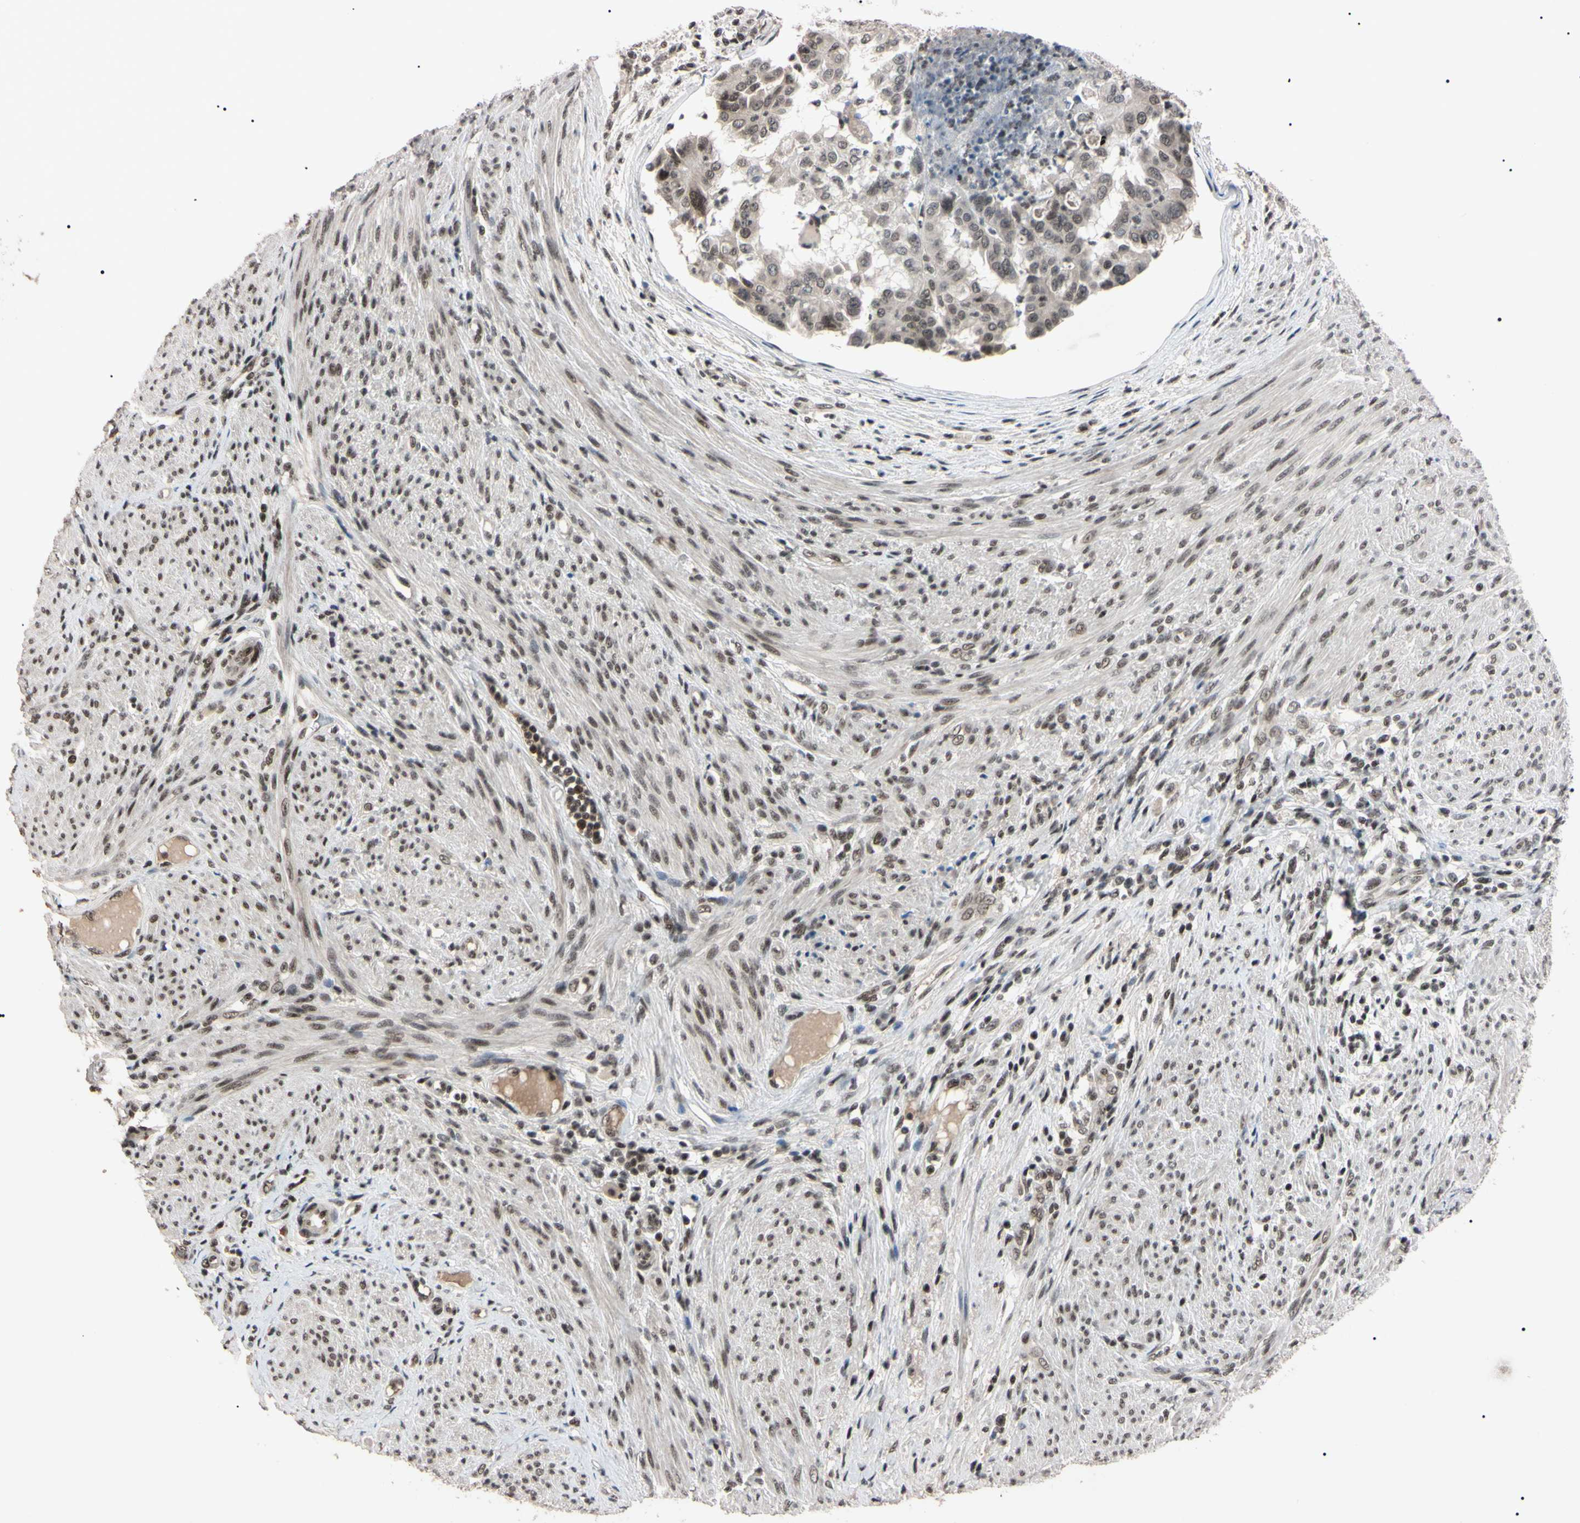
{"staining": {"intensity": "weak", "quantity": ">75%", "location": "nuclear"}, "tissue": "endometrial cancer", "cell_type": "Tumor cells", "image_type": "cancer", "snomed": [{"axis": "morphology", "description": "Adenocarcinoma, NOS"}, {"axis": "topography", "description": "Endometrium"}], "caption": "Immunohistochemical staining of human endometrial cancer (adenocarcinoma) exhibits low levels of weak nuclear protein expression in about >75% of tumor cells.", "gene": "YY1", "patient": {"sex": "female", "age": 85}}